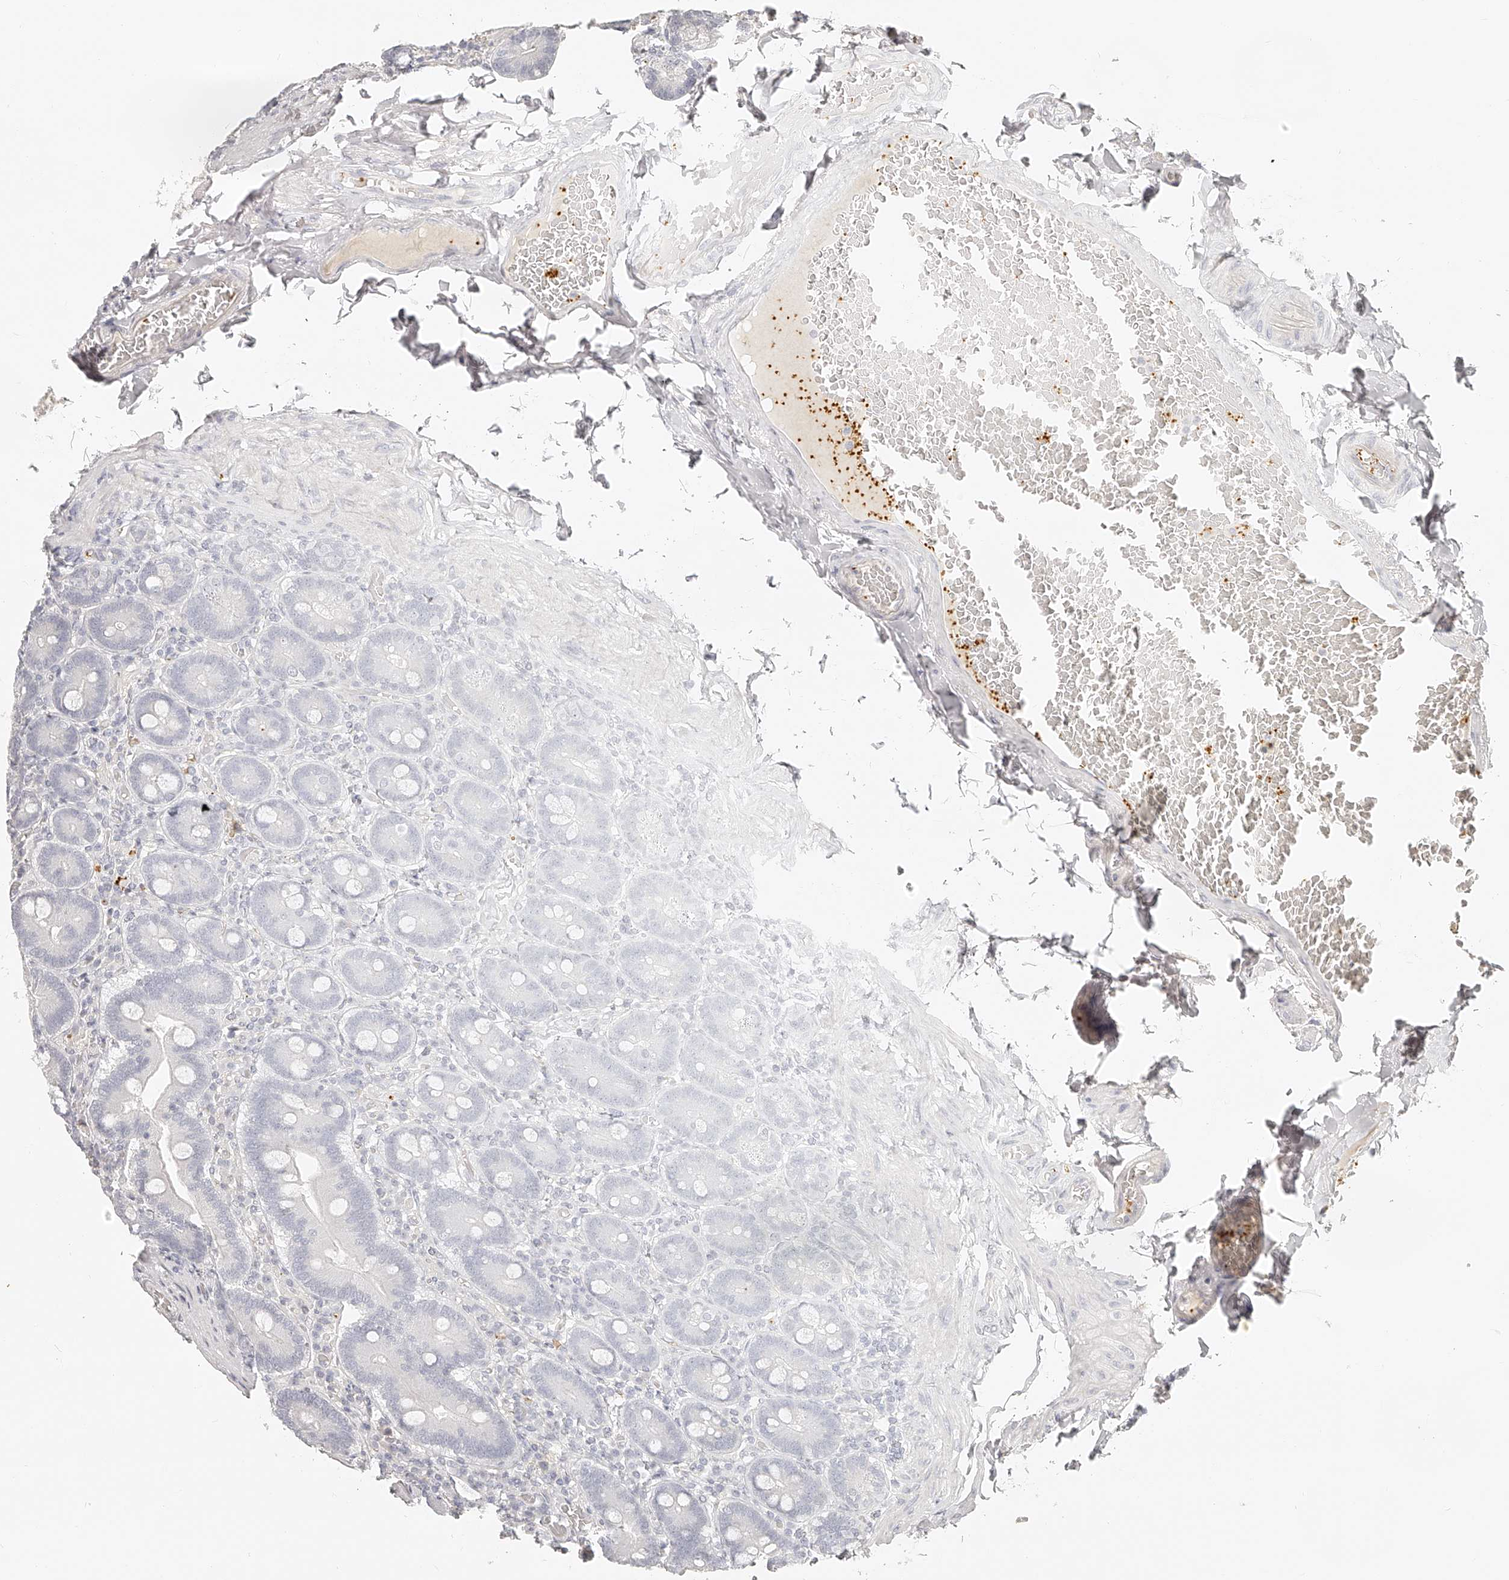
{"staining": {"intensity": "negative", "quantity": "none", "location": "none"}, "tissue": "duodenum", "cell_type": "Glandular cells", "image_type": "normal", "snomed": [{"axis": "morphology", "description": "Normal tissue, NOS"}, {"axis": "topography", "description": "Duodenum"}], "caption": "Immunohistochemistry (IHC) of normal duodenum reveals no expression in glandular cells. Nuclei are stained in blue.", "gene": "ITGB3", "patient": {"sex": "female", "age": 62}}